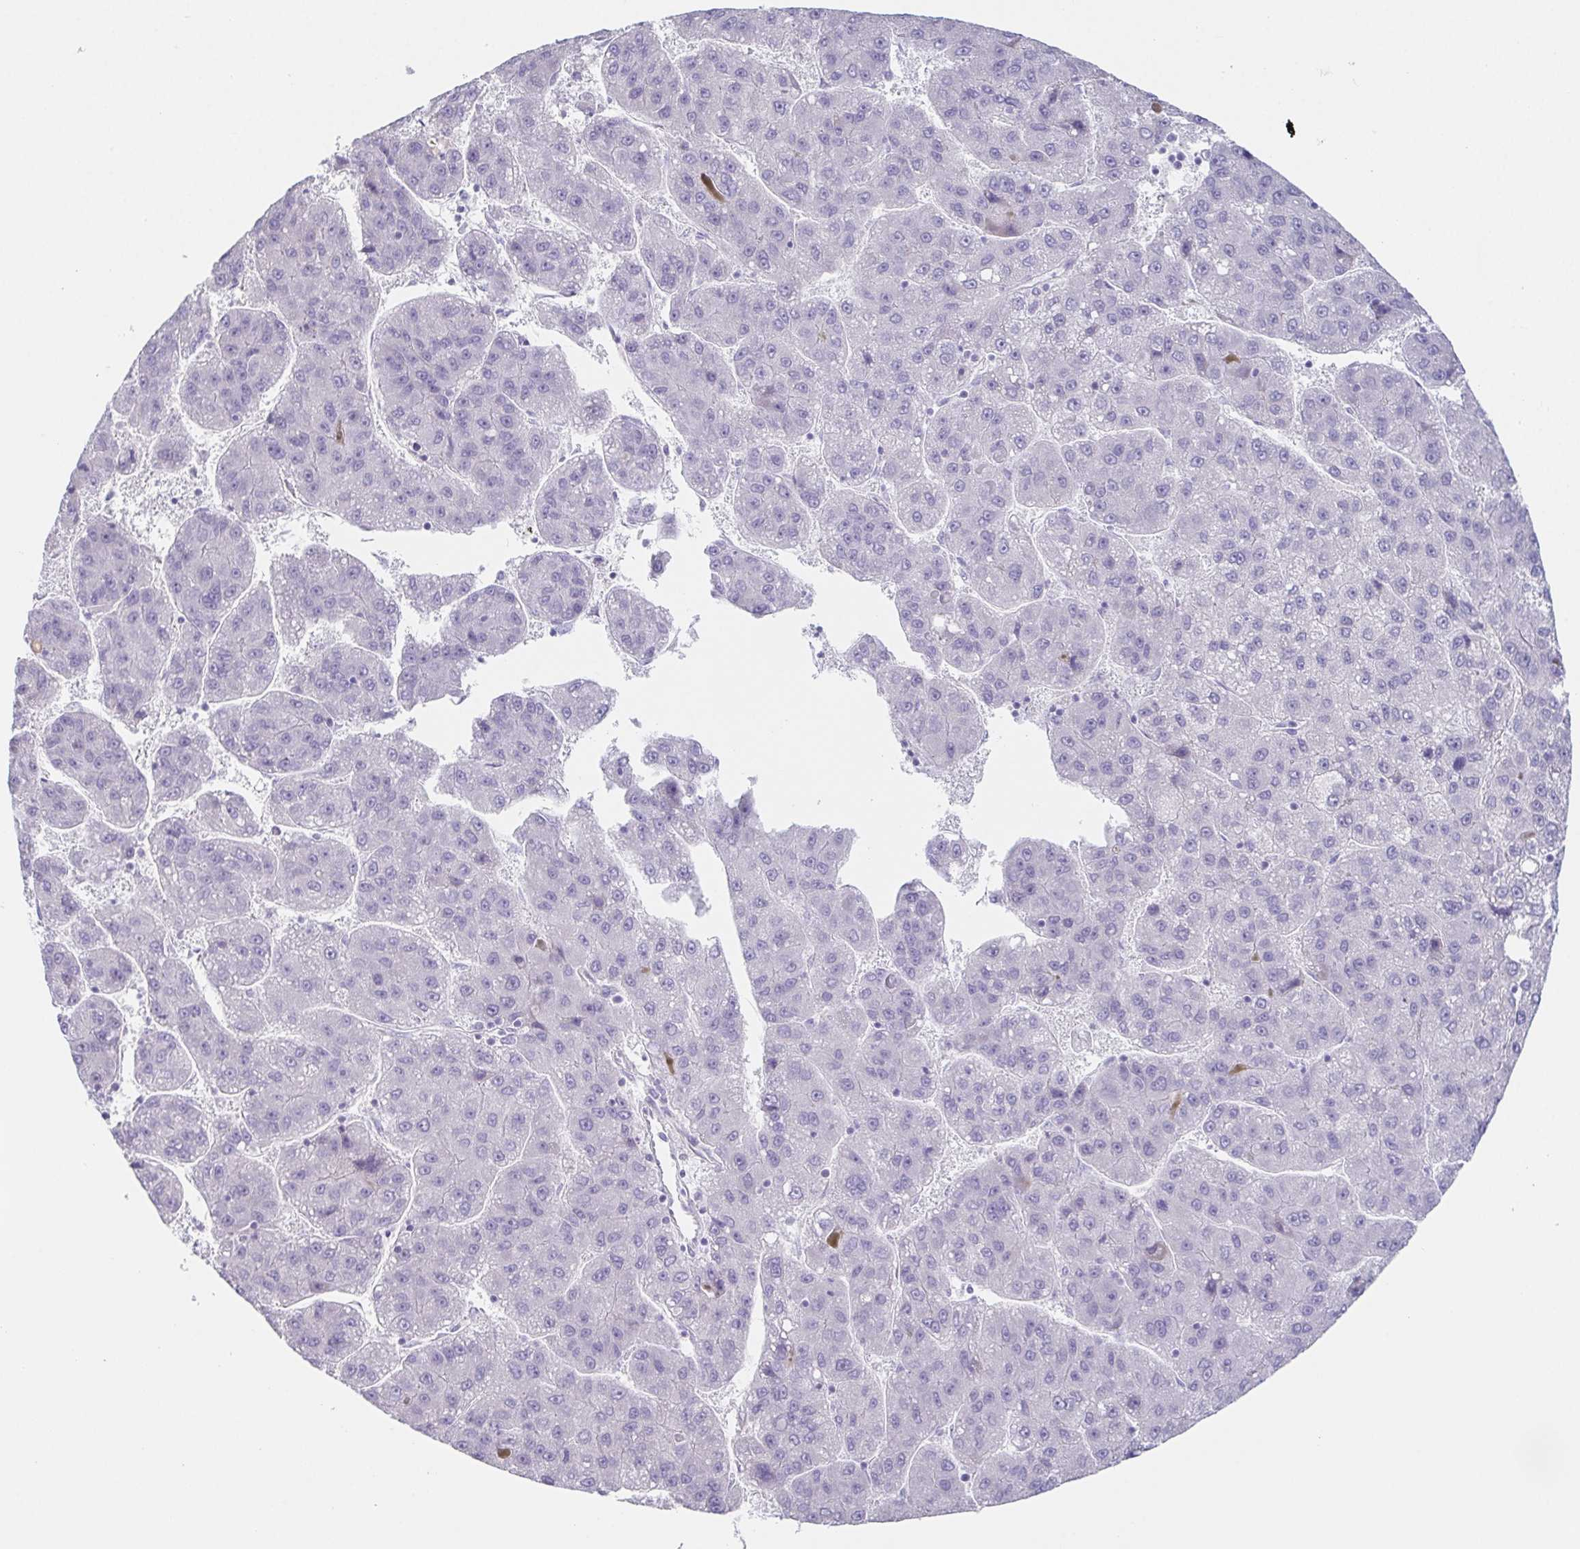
{"staining": {"intensity": "negative", "quantity": "none", "location": "none"}, "tissue": "liver cancer", "cell_type": "Tumor cells", "image_type": "cancer", "snomed": [{"axis": "morphology", "description": "Carcinoma, Hepatocellular, NOS"}, {"axis": "topography", "description": "Liver"}], "caption": "There is no significant expression in tumor cells of liver cancer (hepatocellular carcinoma).", "gene": "HDGFL1", "patient": {"sex": "female", "age": 82}}